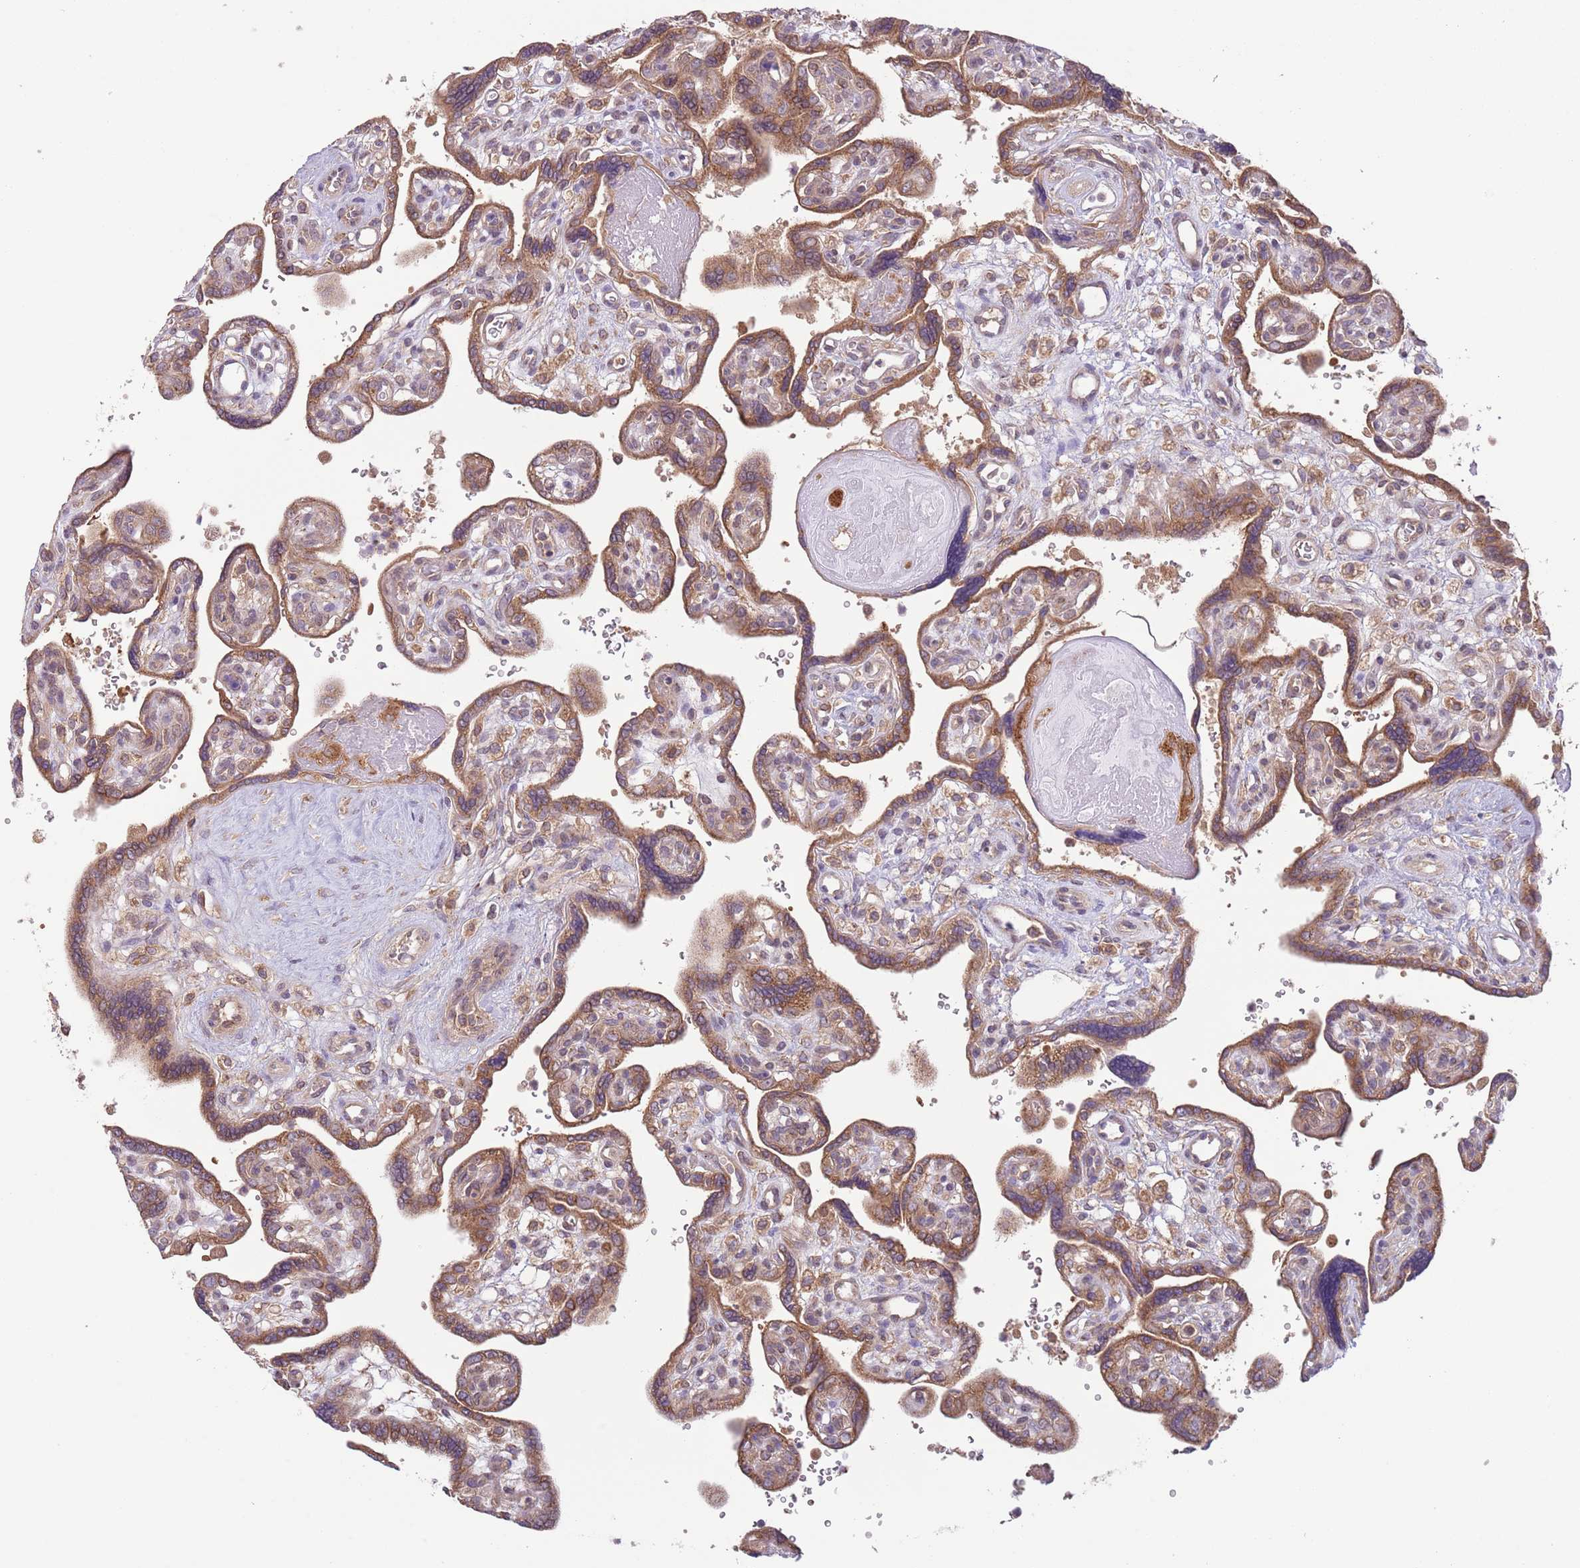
{"staining": {"intensity": "moderate", "quantity": ">75%", "location": "cytoplasmic/membranous"}, "tissue": "placenta", "cell_type": "Trophoblastic cells", "image_type": "normal", "snomed": [{"axis": "morphology", "description": "Normal tissue, NOS"}, {"axis": "topography", "description": "Placenta"}], "caption": "A medium amount of moderate cytoplasmic/membranous expression is appreciated in about >75% of trophoblastic cells in normal placenta. The staining is performed using DAB brown chromogen to label protein expression. The nuclei are counter-stained blue using hematoxylin.", "gene": "COPE", "patient": {"sex": "female", "age": 39}}